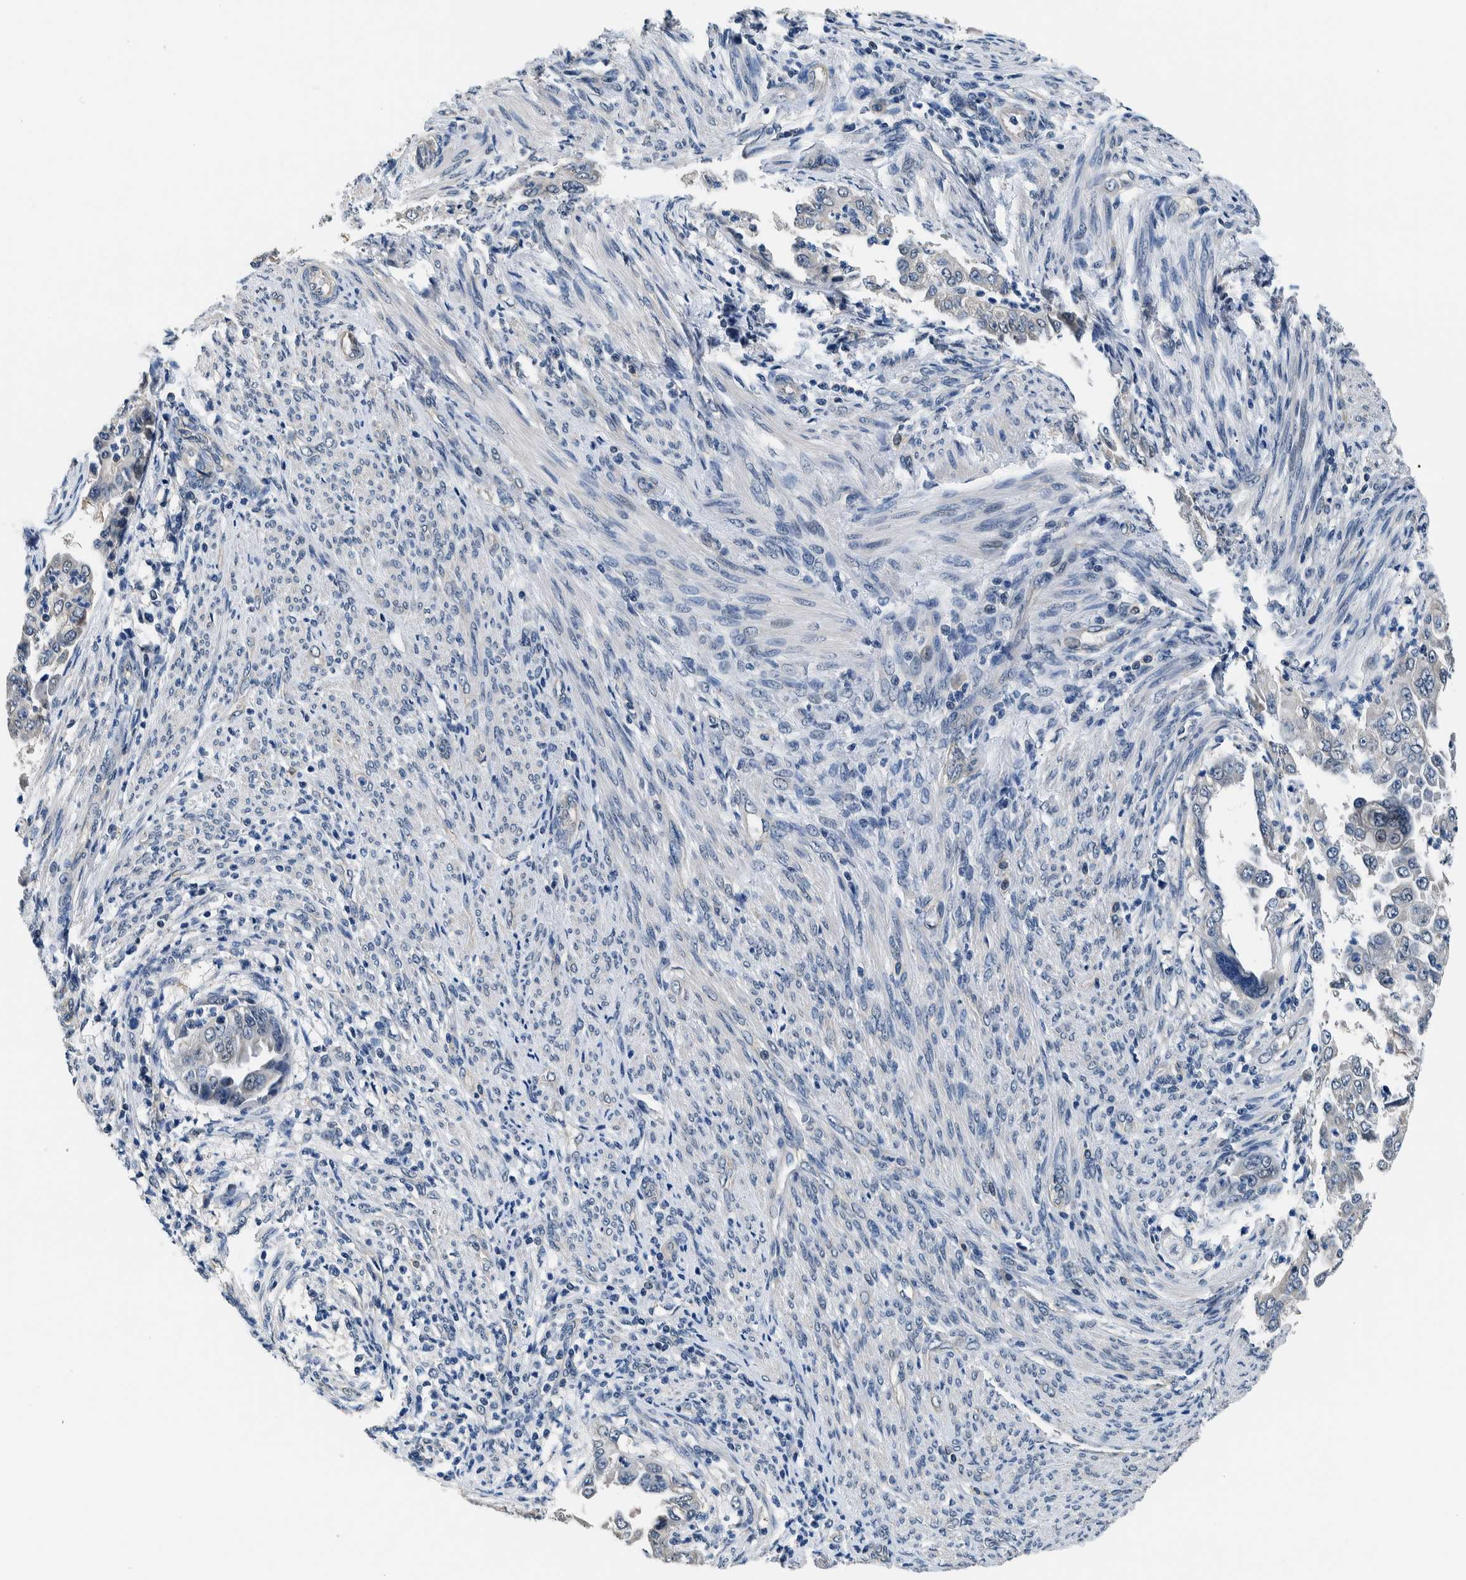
{"staining": {"intensity": "negative", "quantity": "none", "location": "none"}, "tissue": "endometrial cancer", "cell_type": "Tumor cells", "image_type": "cancer", "snomed": [{"axis": "morphology", "description": "Adenocarcinoma, NOS"}, {"axis": "topography", "description": "Endometrium"}], "caption": "The histopathology image reveals no significant positivity in tumor cells of endometrial adenocarcinoma.", "gene": "NIBAN2", "patient": {"sex": "female", "age": 85}}